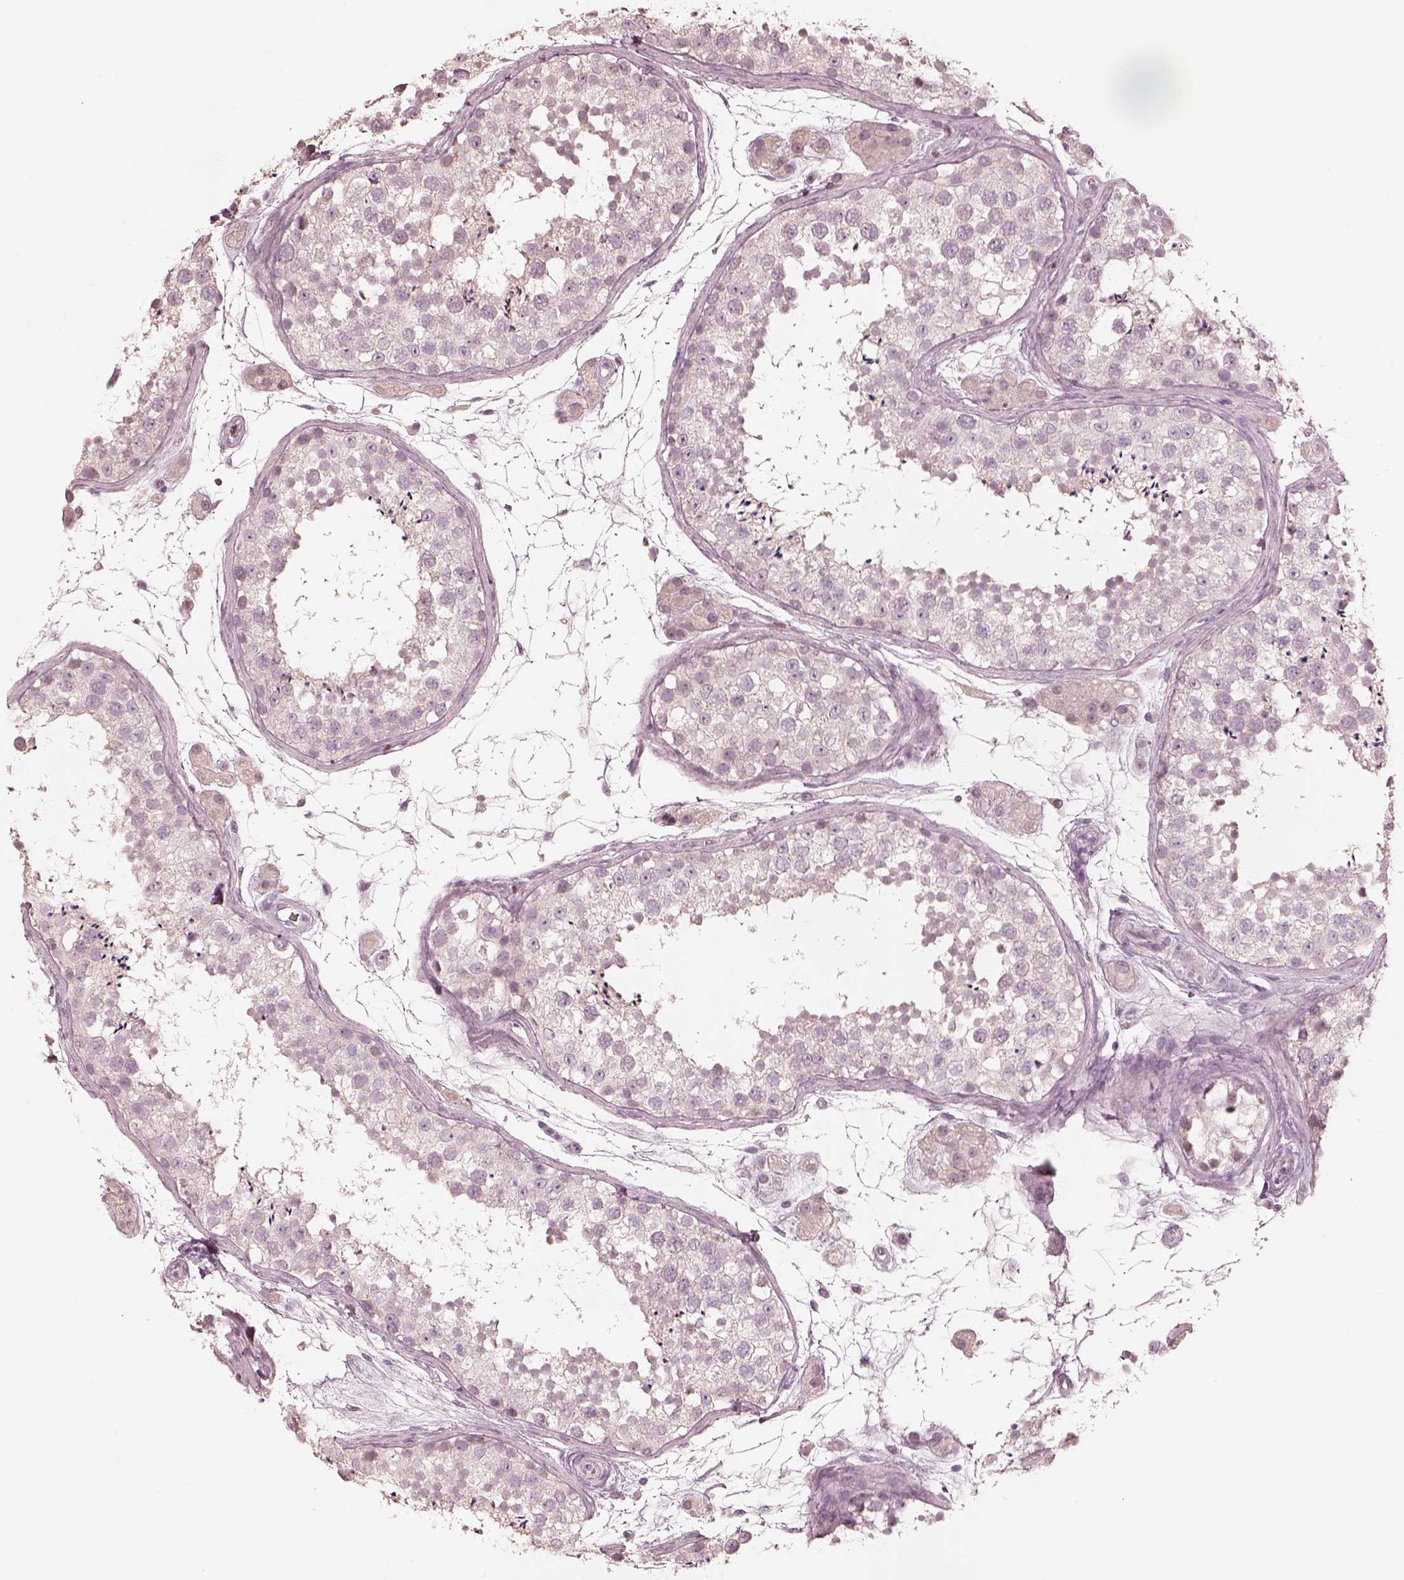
{"staining": {"intensity": "weak", "quantity": "<25%", "location": "cytoplasmic/membranous"}, "tissue": "testis", "cell_type": "Cells in seminiferous ducts", "image_type": "normal", "snomed": [{"axis": "morphology", "description": "Normal tissue, NOS"}, {"axis": "topography", "description": "Testis"}], "caption": "Testis stained for a protein using immunohistochemistry (IHC) demonstrates no staining cells in seminiferous ducts.", "gene": "ANKLE1", "patient": {"sex": "male", "age": 41}}